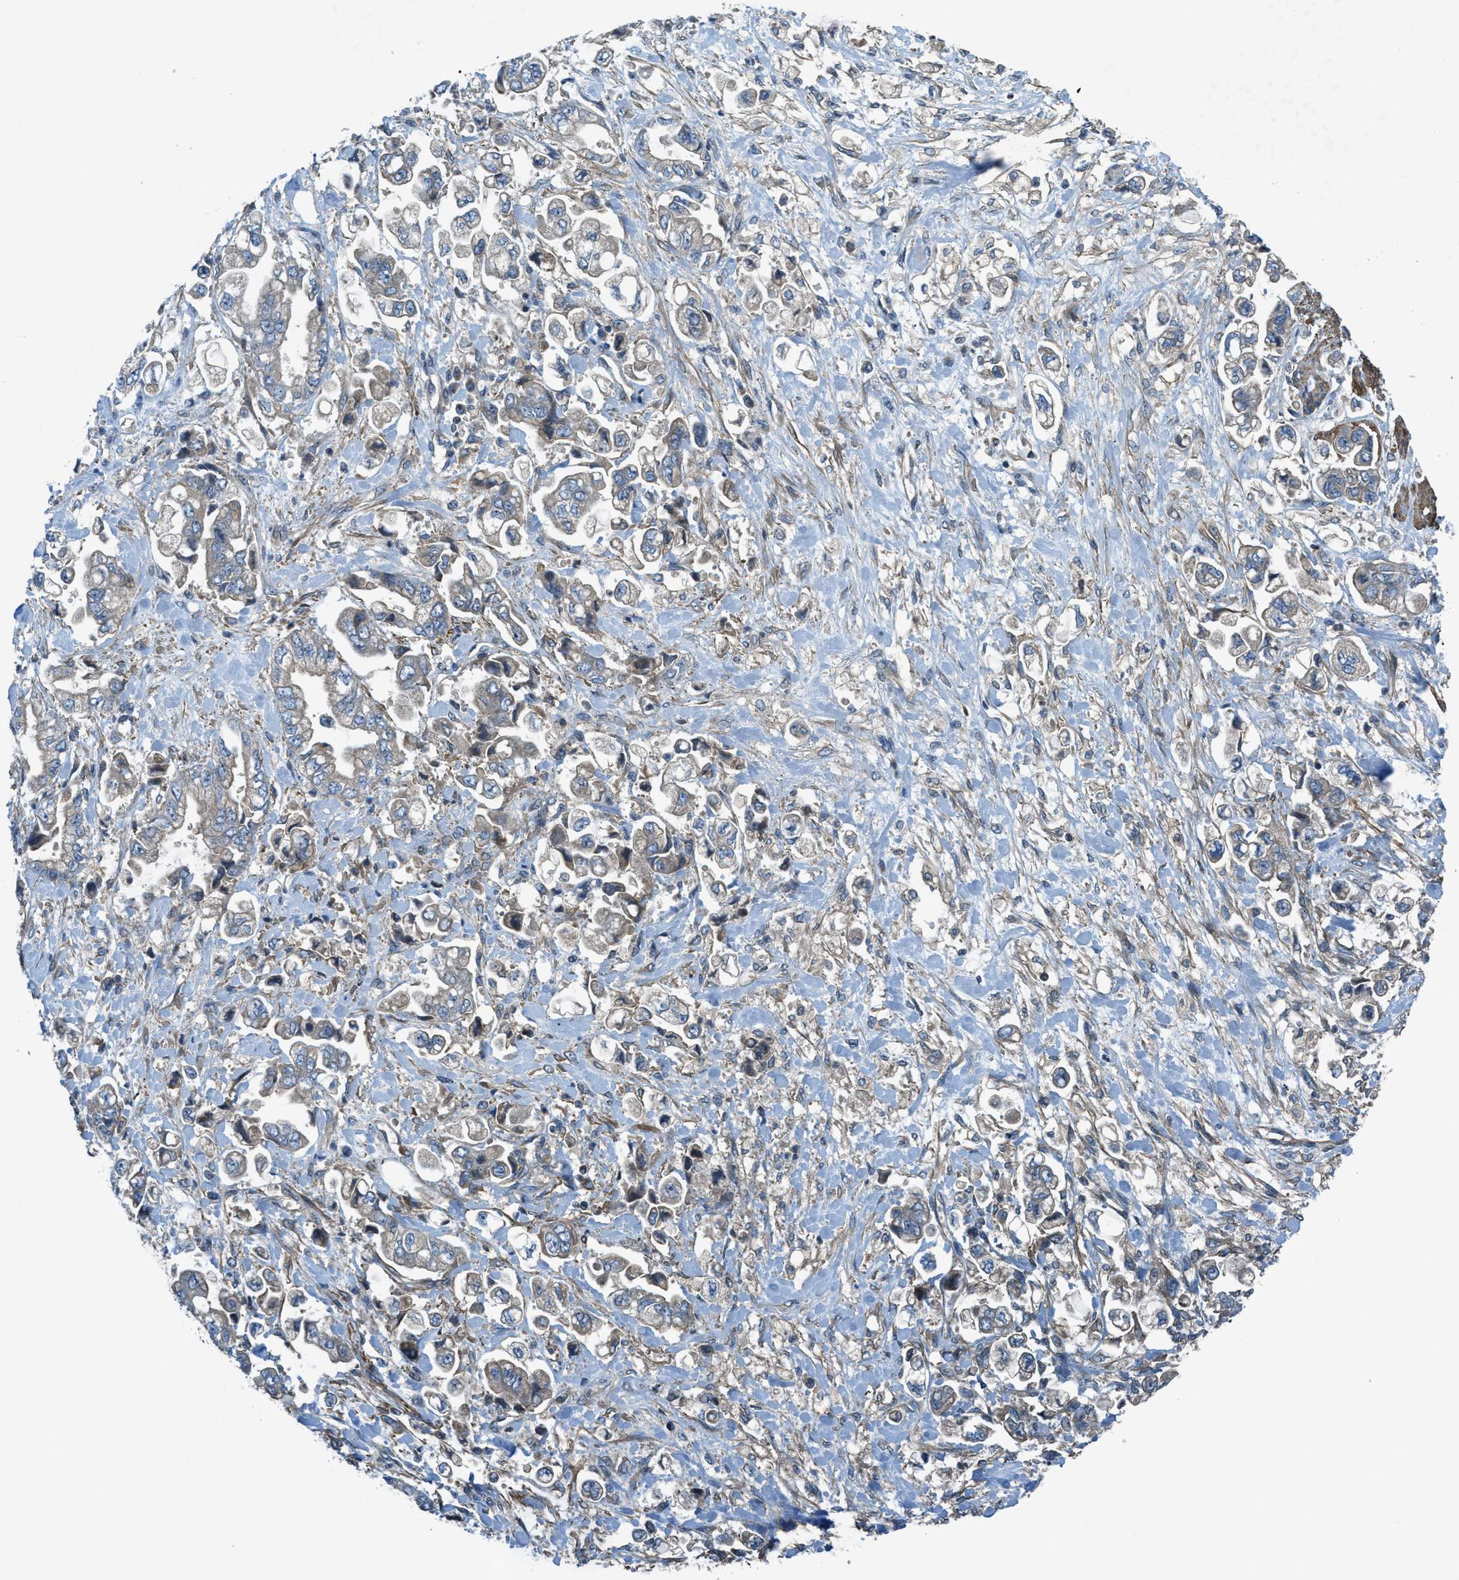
{"staining": {"intensity": "weak", "quantity": ">75%", "location": "cytoplasmic/membranous"}, "tissue": "stomach cancer", "cell_type": "Tumor cells", "image_type": "cancer", "snomed": [{"axis": "morphology", "description": "Normal tissue, NOS"}, {"axis": "morphology", "description": "Adenocarcinoma, NOS"}, {"axis": "topography", "description": "Stomach"}], "caption": "Tumor cells reveal low levels of weak cytoplasmic/membranous expression in approximately >75% of cells in human adenocarcinoma (stomach).", "gene": "VEZT", "patient": {"sex": "male", "age": 62}}